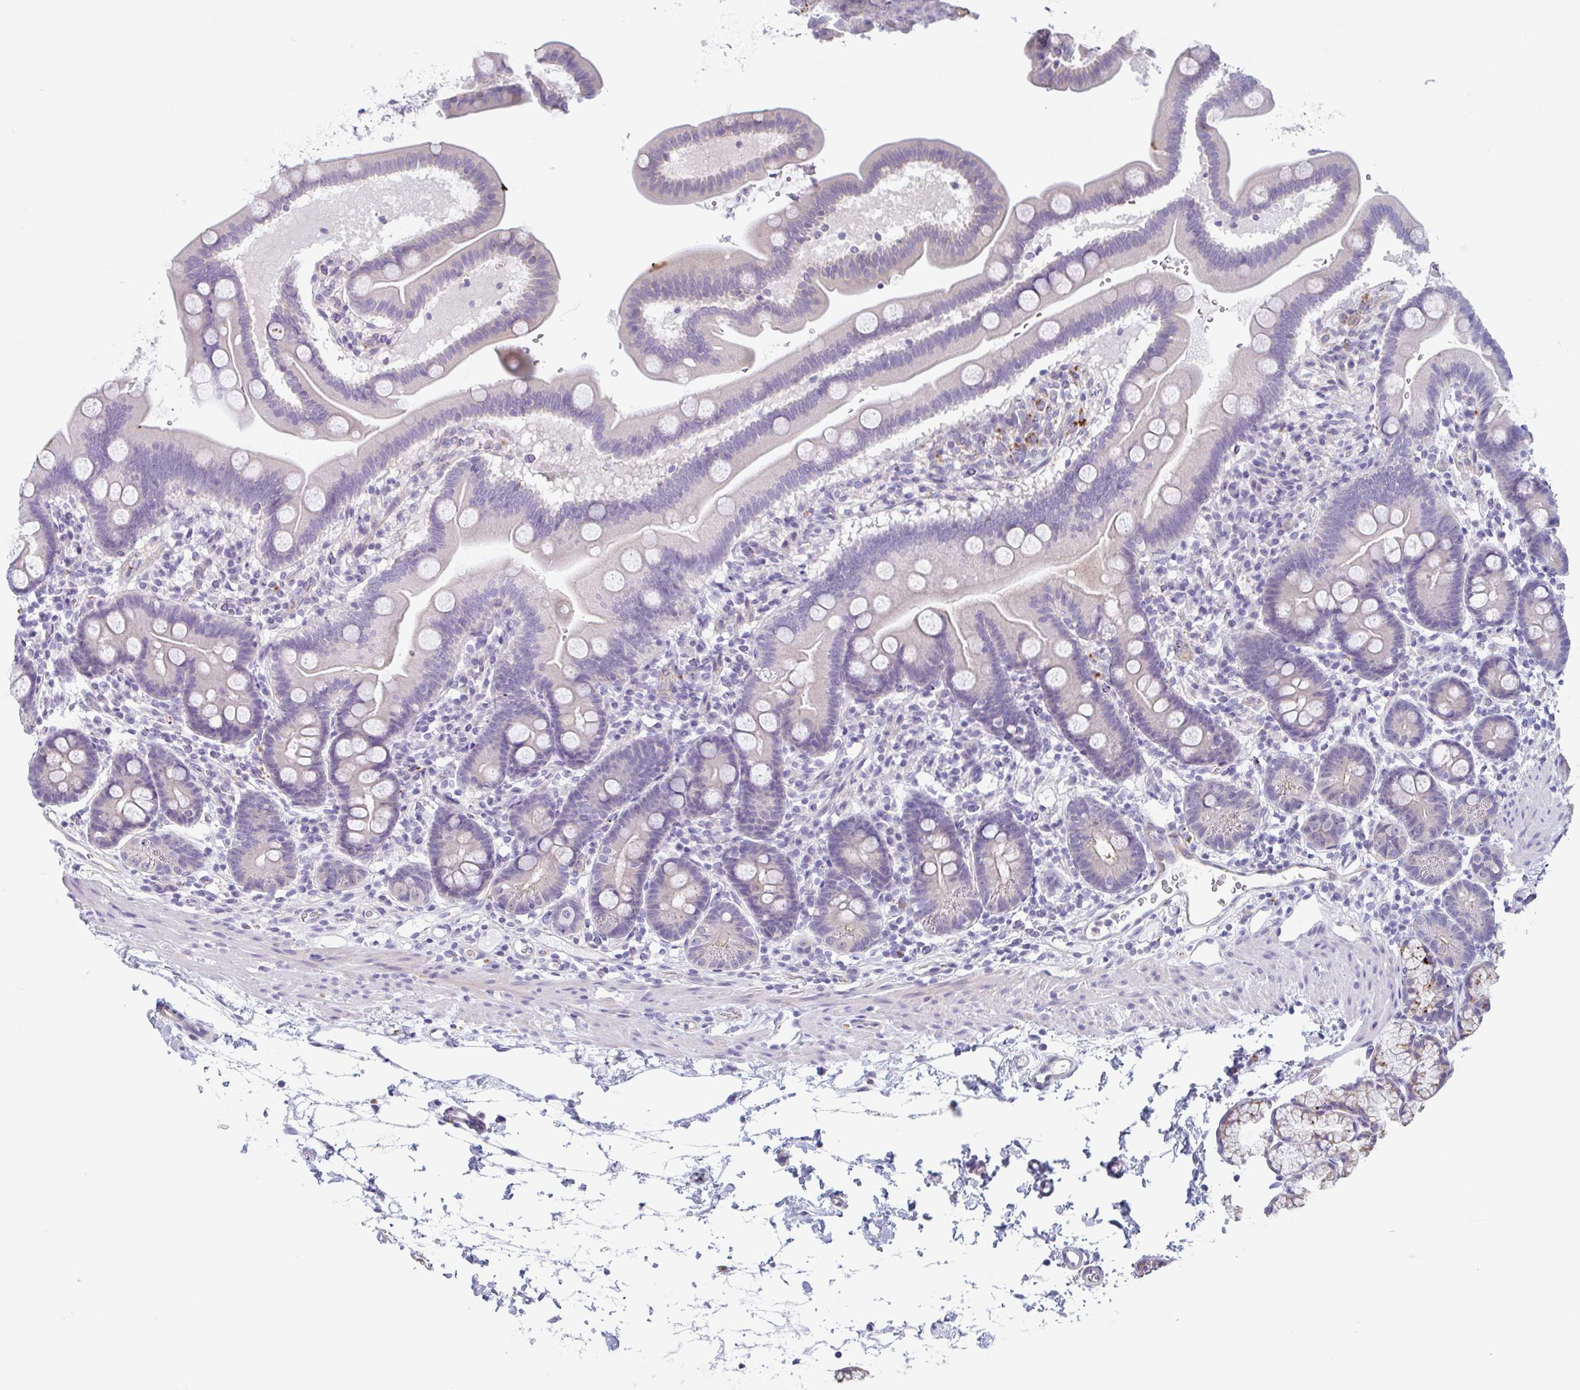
{"staining": {"intensity": "weak", "quantity": "<25%", "location": "cytoplasmic/membranous"}, "tissue": "duodenum", "cell_type": "Glandular cells", "image_type": "normal", "snomed": [{"axis": "morphology", "description": "Normal tissue, NOS"}, {"axis": "topography", "description": "Duodenum"}], "caption": "There is no significant staining in glandular cells of duodenum. (Immunohistochemistry, brightfield microscopy, high magnification).", "gene": "LENG9", "patient": {"sex": "male", "age": 59}}